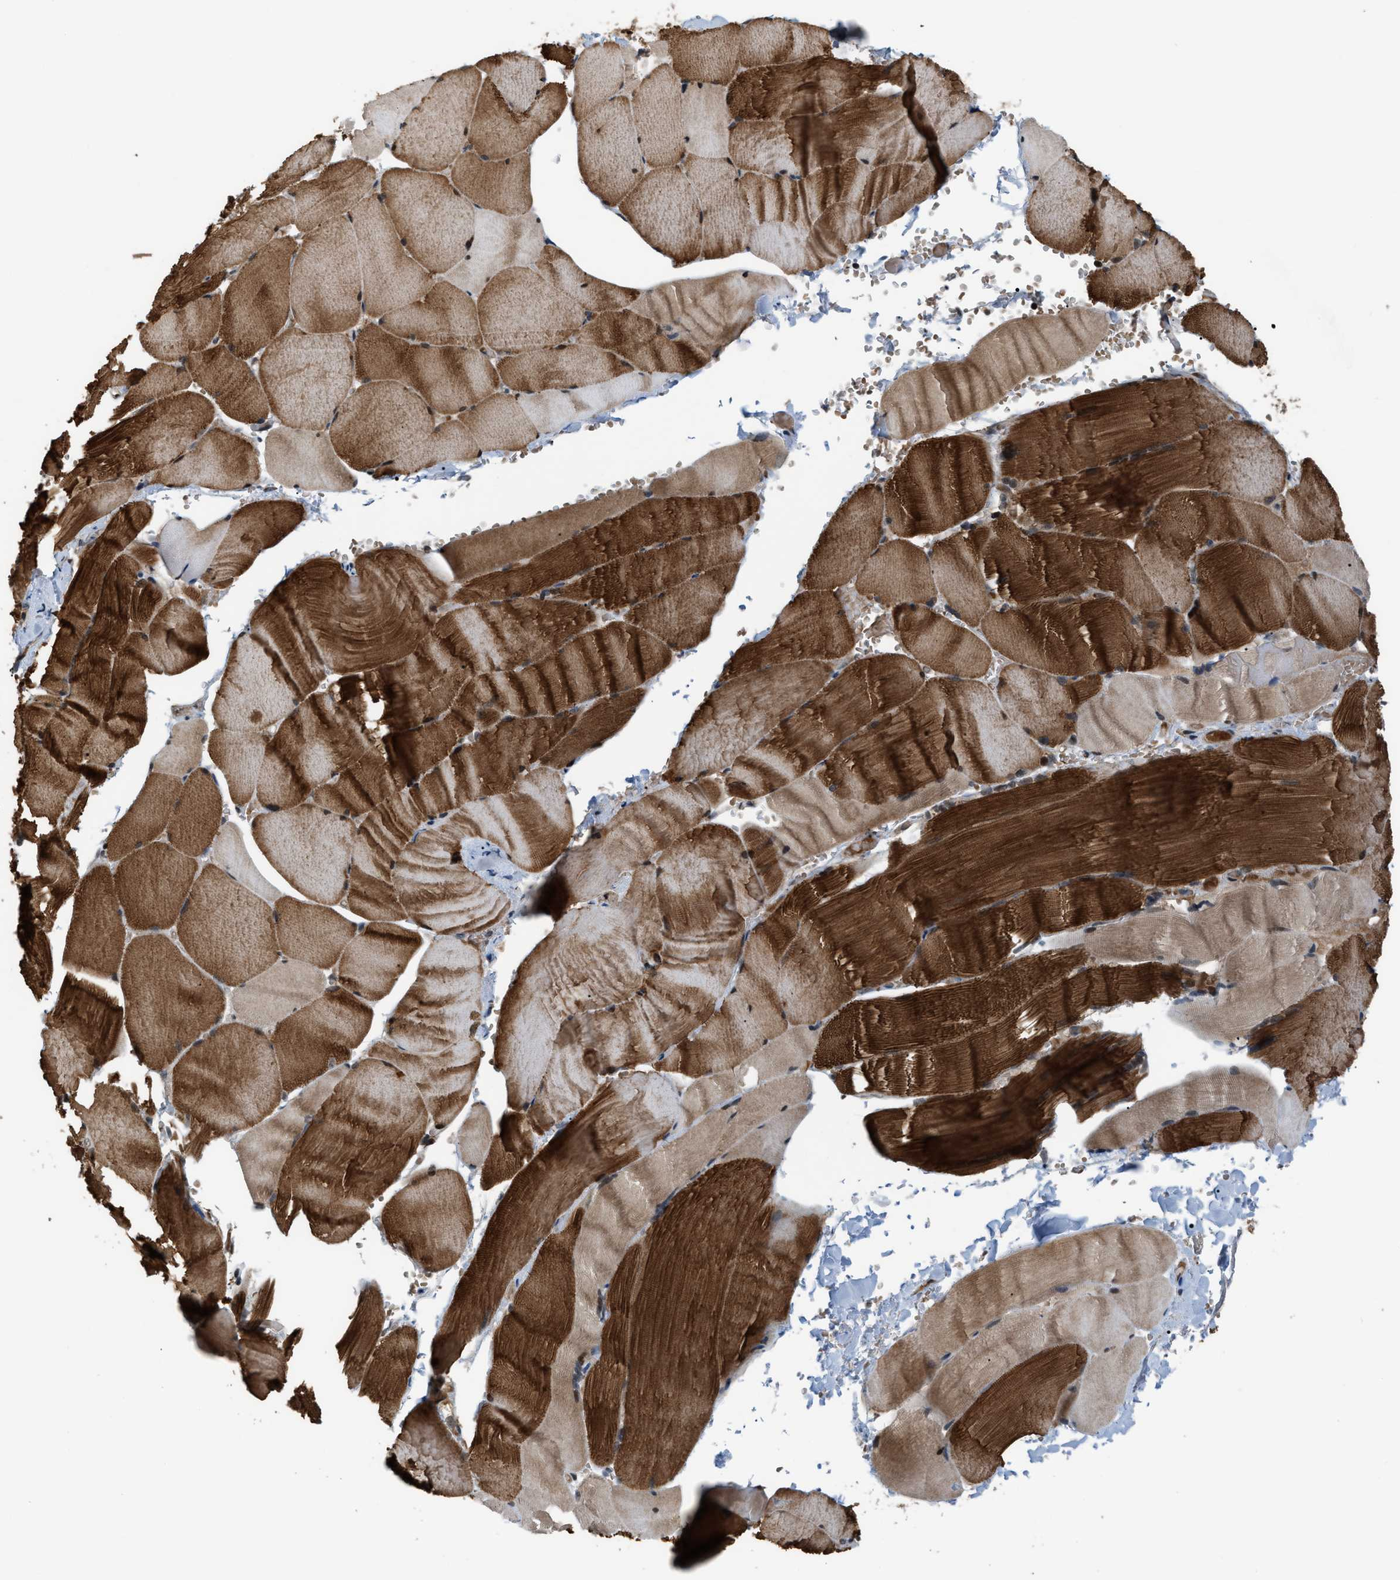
{"staining": {"intensity": "strong", "quantity": ">75%", "location": "cytoplasmic/membranous"}, "tissue": "skeletal muscle", "cell_type": "Myocytes", "image_type": "normal", "snomed": [{"axis": "morphology", "description": "Normal tissue, NOS"}, {"axis": "topography", "description": "Skin"}, {"axis": "topography", "description": "Skeletal muscle"}], "caption": "Immunohistochemistry (IHC) of unremarkable human skeletal muscle displays high levels of strong cytoplasmic/membranous staining in approximately >75% of myocytes.", "gene": "RFFL", "patient": {"sex": "male", "age": 83}}